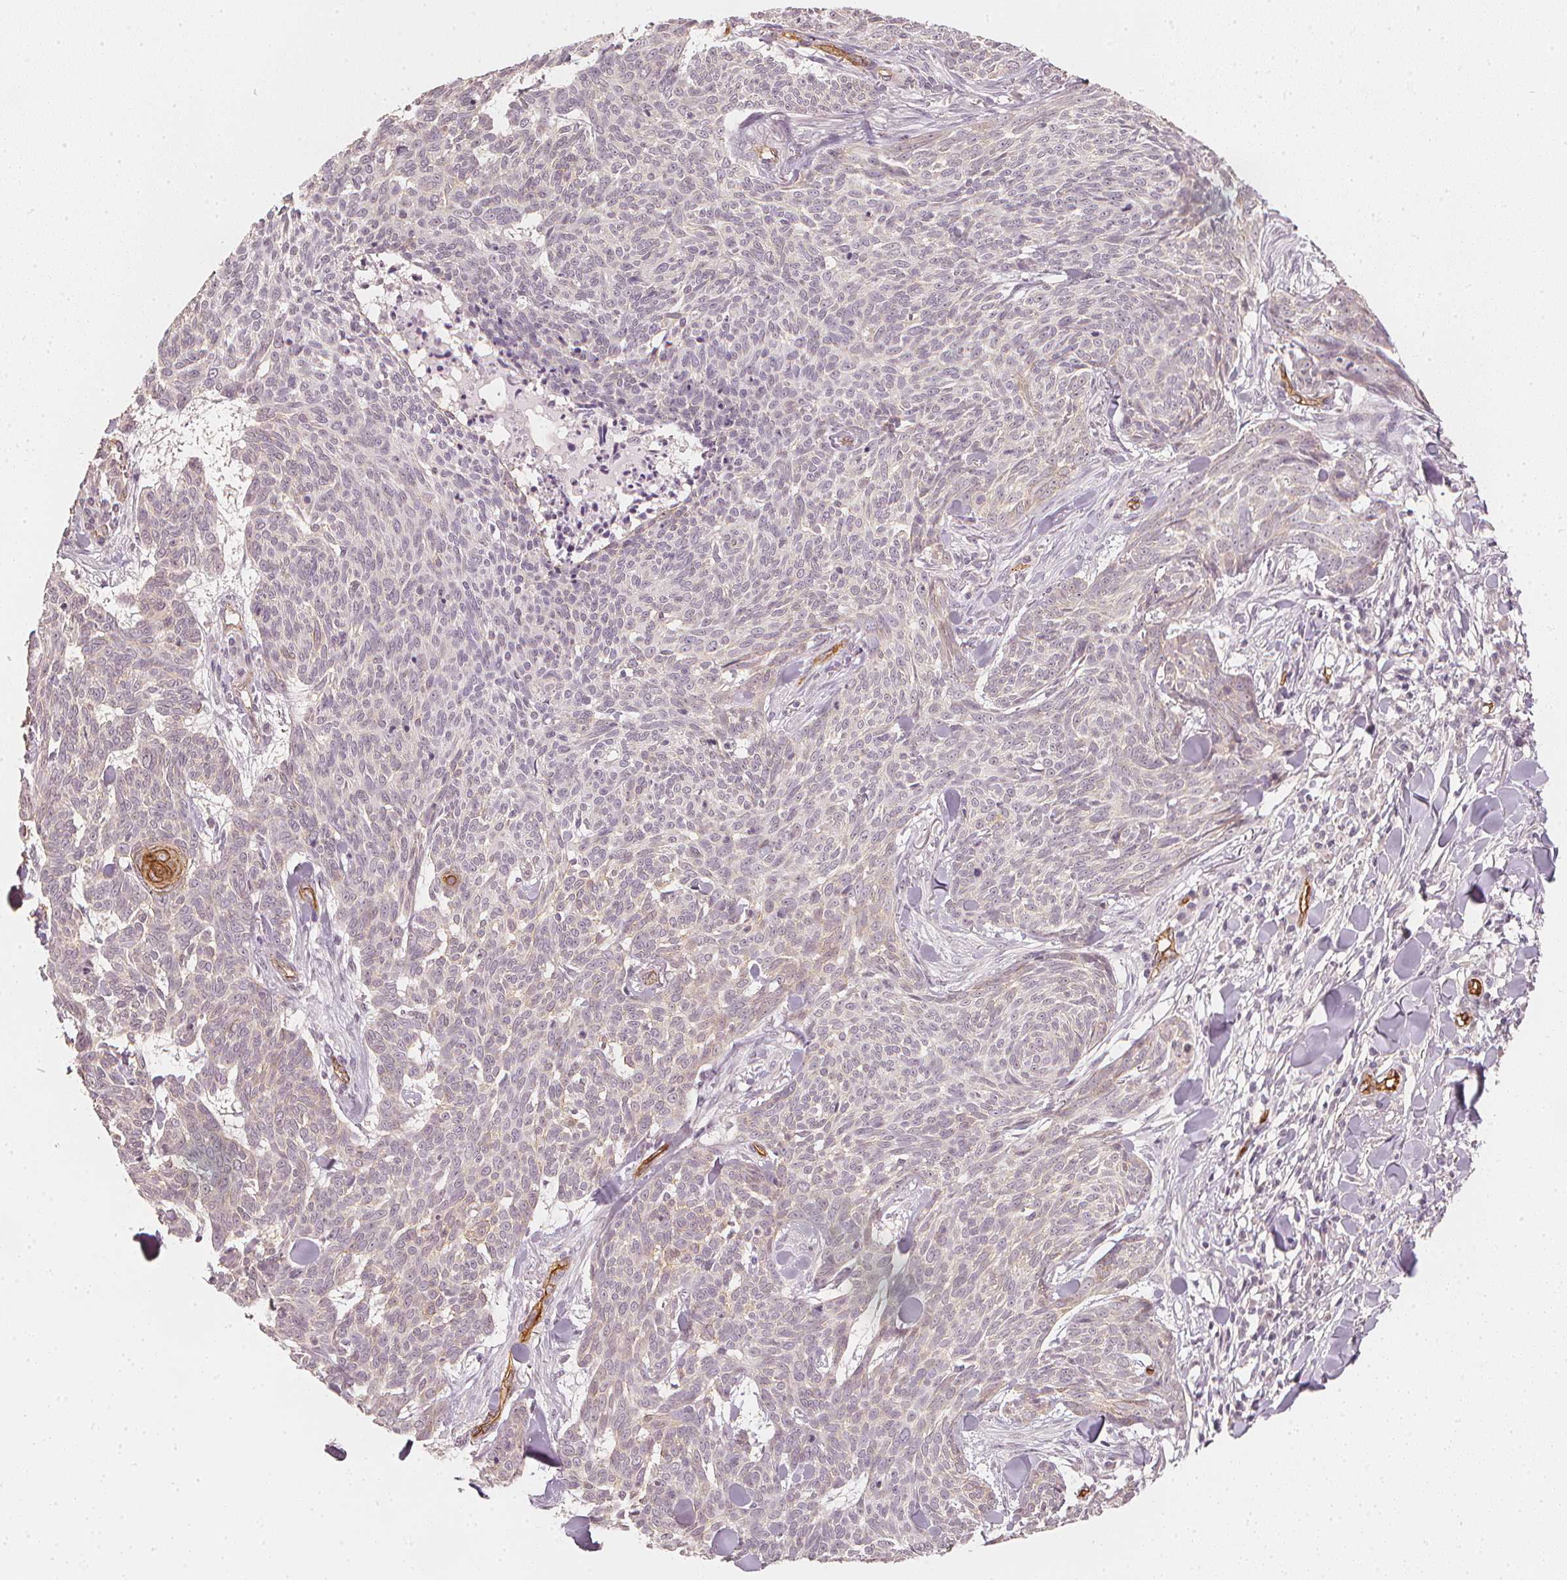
{"staining": {"intensity": "negative", "quantity": "none", "location": "none"}, "tissue": "skin cancer", "cell_type": "Tumor cells", "image_type": "cancer", "snomed": [{"axis": "morphology", "description": "Basal cell carcinoma"}, {"axis": "topography", "description": "Skin"}], "caption": "Immunohistochemical staining of skin cancer (basal cell carcinoma) exhibits no significant staining in tumor cells.", "gene": "CIB1", "patient": {"sex": "female", "age": 93}}